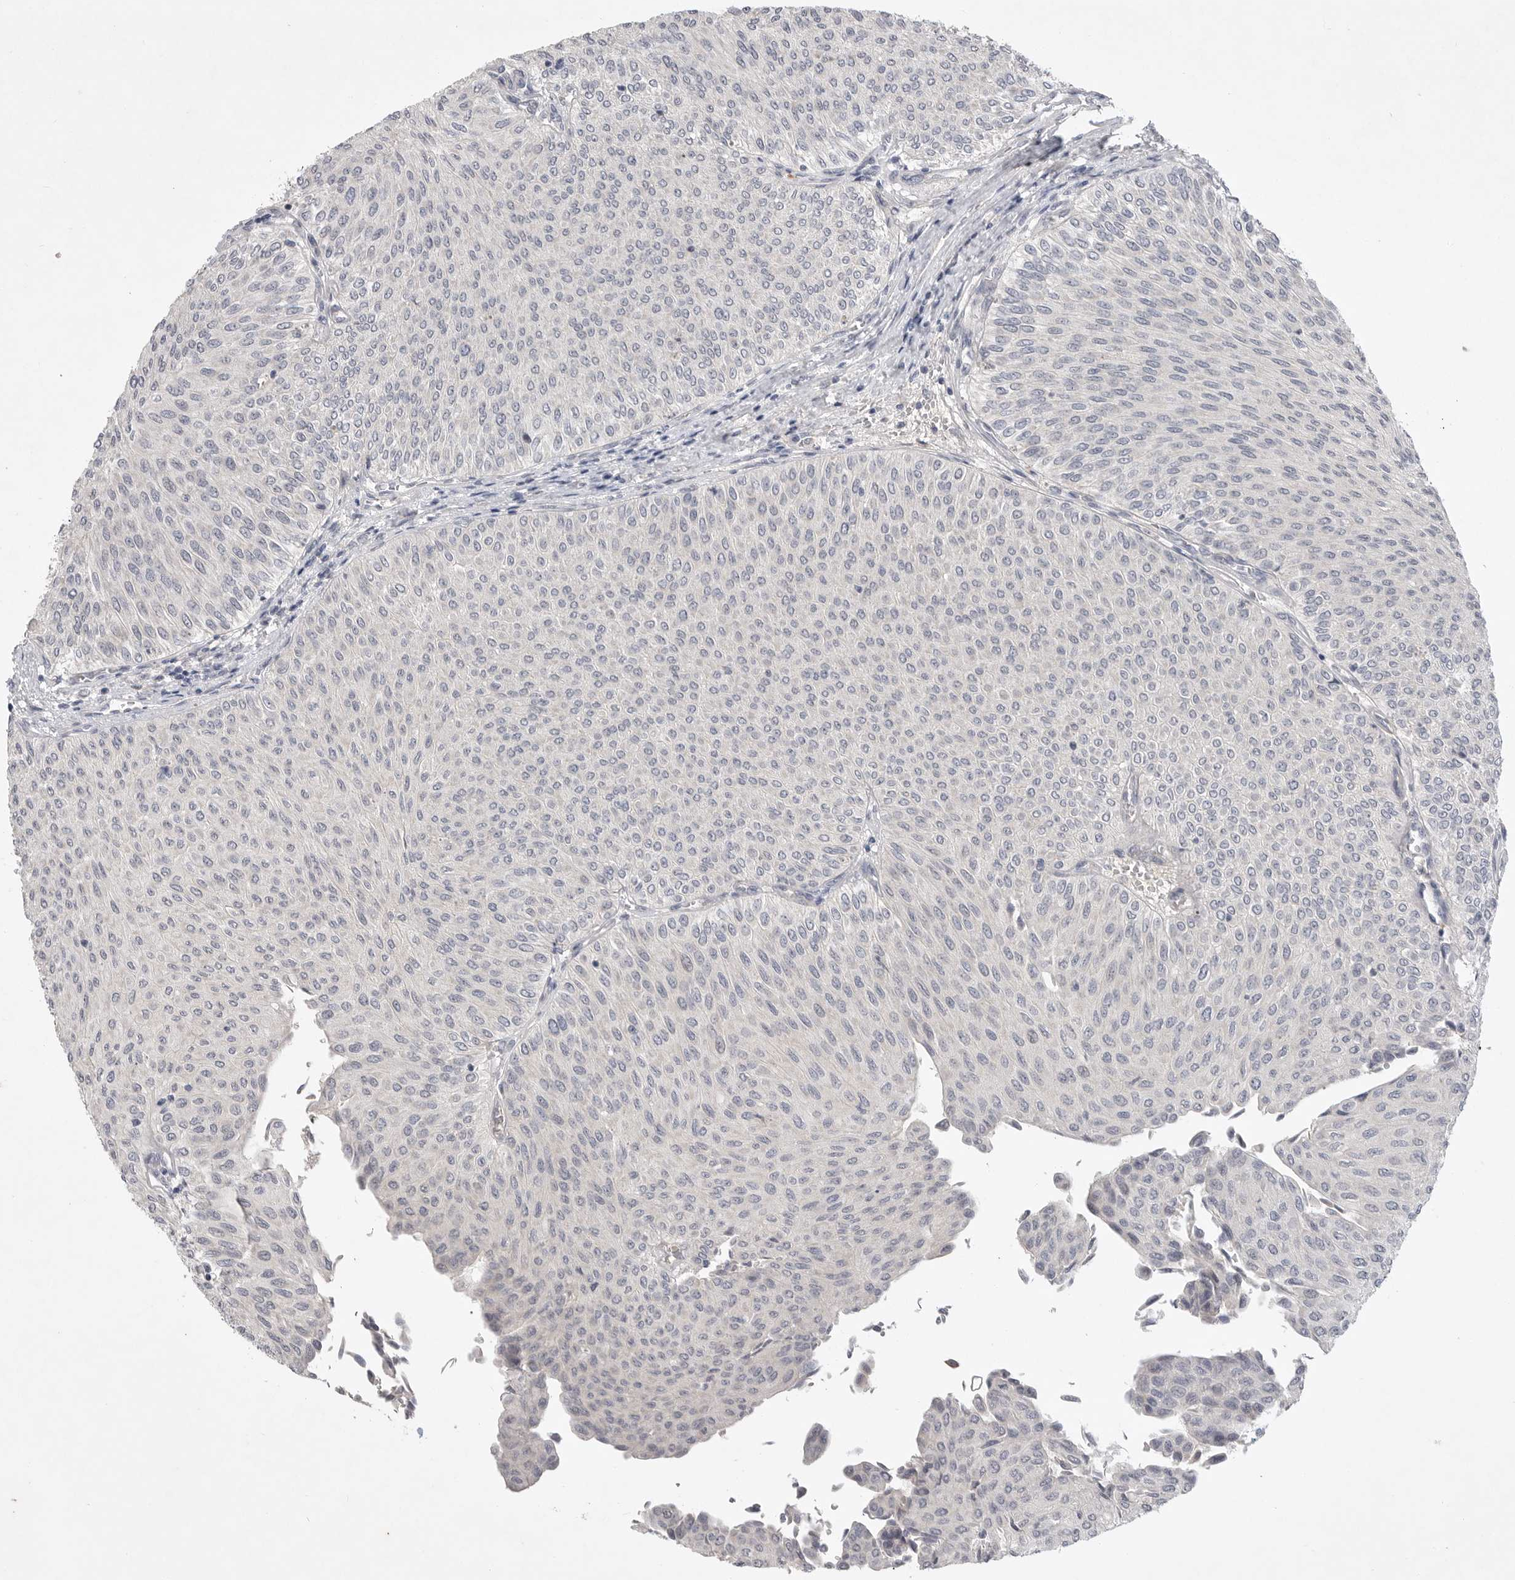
{"staining": {"intensity": "negative", "quantity": "none", "location": "none"}, "tissue": "urothelial cancer", "cell_type": "Tumor cells", "image_type": "cancer", "snomed": [{"axis": "morphology", "description": "Urothelial carcinoma, Low grade"}, {"axis": "topography", "description": "Urinary bladder"}], "caption": "Protein analysis of urothelial cancer exhibits no significant staining in tumor cells. (Brightfield microscopy of DAB immunohistochemistry at high magnification).", "gene": "ITGAD", "patient": {"sex": "male", "age": 78}}